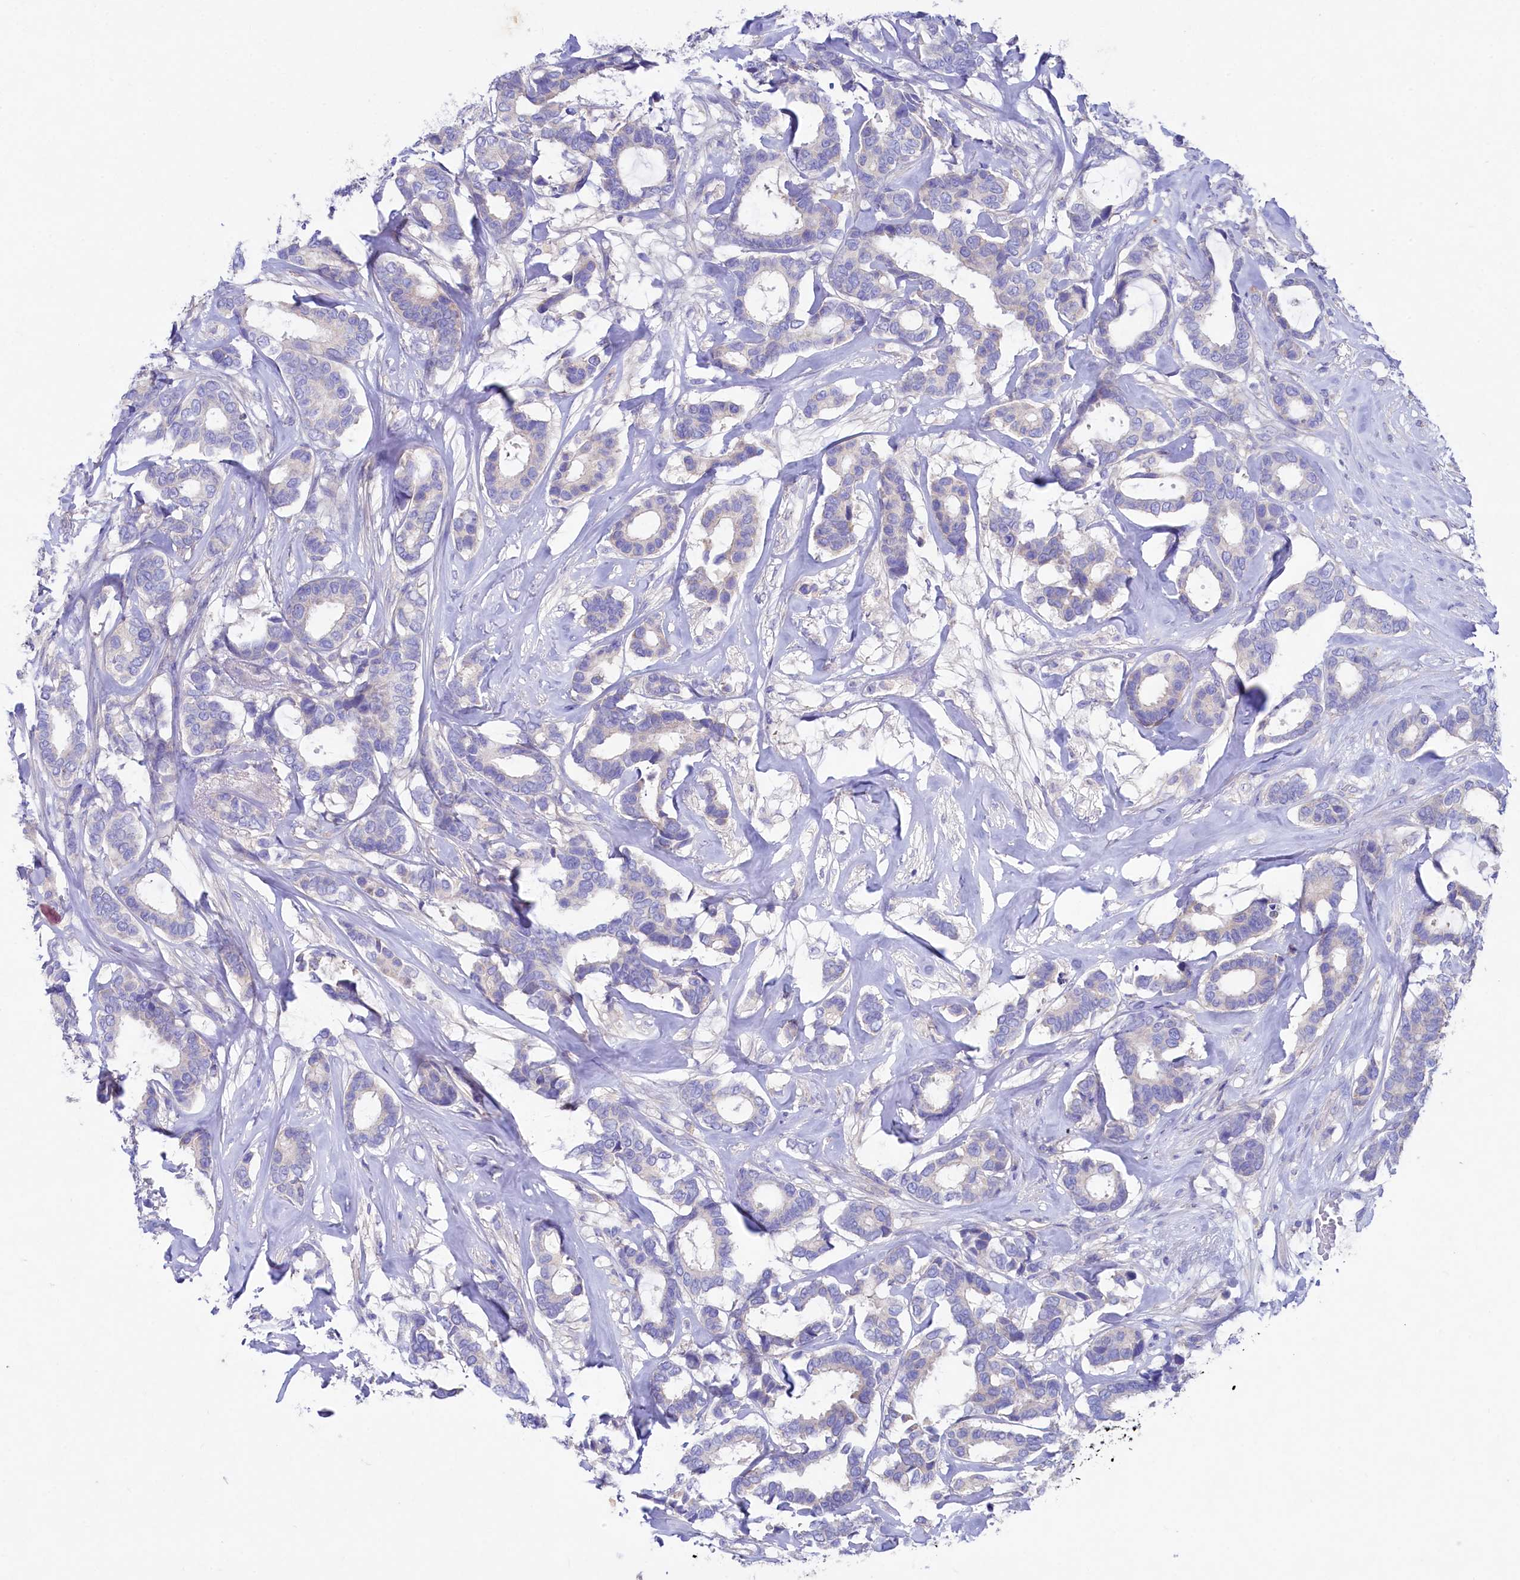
{"staining": {"intensity": "negative", "quantity": "none", "location": "none"}, "tissue": "breast cancer", "cell_type": "Tumor cells", "image_type": "cancer", "snomed": [{"axis": "morphology", "description": "Duct carcinoma"}, {"axis": "topography", "description": "Breast"}], "caption": "The immunohistochemistry (IHC) micrograph has no significant expression in tumor cells of breast intraductal carcinoma tissue.", "gene": "VPS26B", "patient": {"sex": "female", "age": 87}}